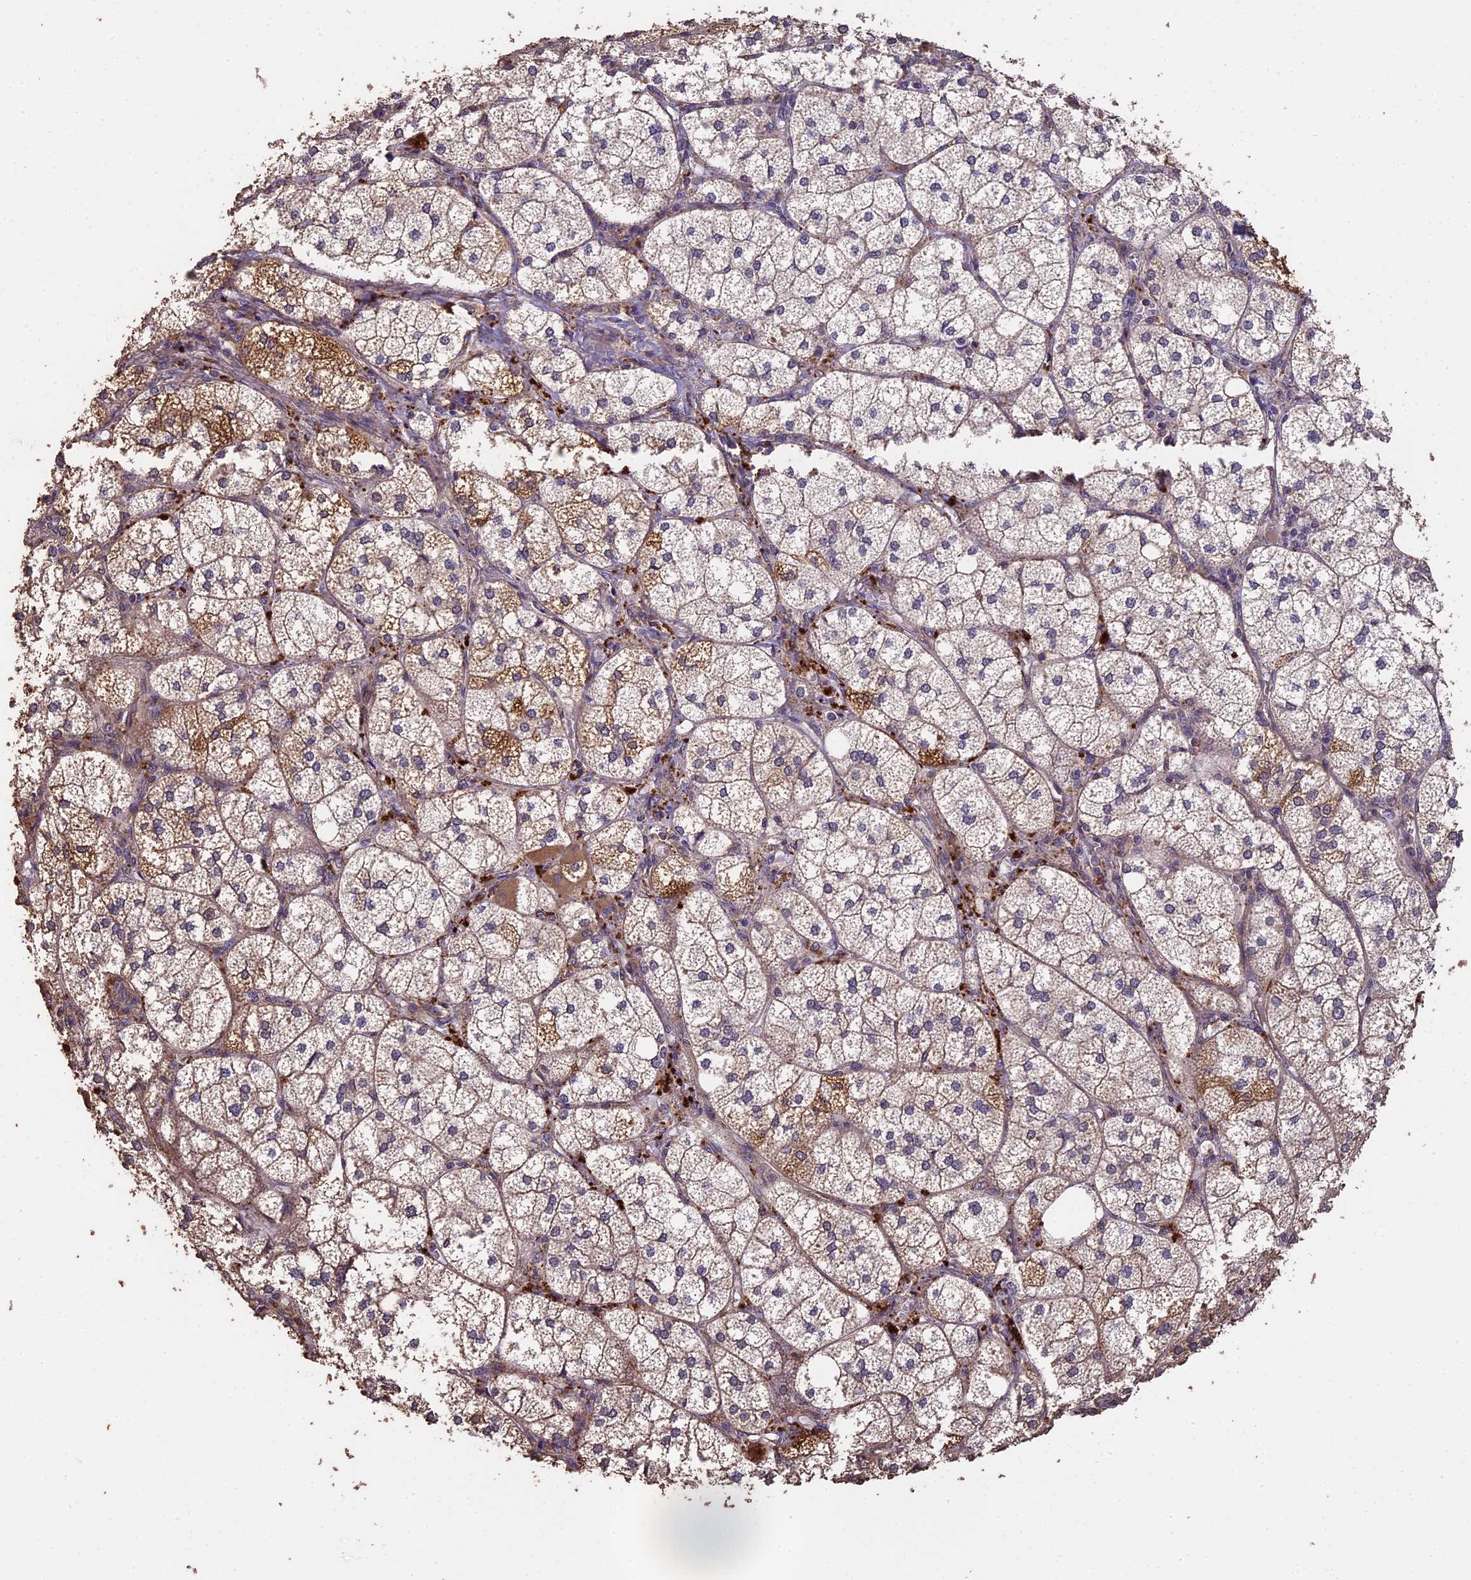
{"staining": {"intensity": "moderate", "quantity": "25%-75%", "location": "cytoplasmic/membranous"}, "tissue": "adrenal gland", "cell_type": "Glandular cells", "image_type": "normal", "snomed": [{"axis": "morphology", "description": "Normal tissue, NOS"}, {"axis": "topography", "description": "Adrenal gland"}], "caption": "A brown stain shows moderate cytoplasmic/membranous positivity of a protein in glandular cells of unremarkable adrenal gland. The protein of interest is shown in brown color, while the nuclei are stained blue.", "gene": "CHD9", "patient": {"sex": "female", "age": 61}}